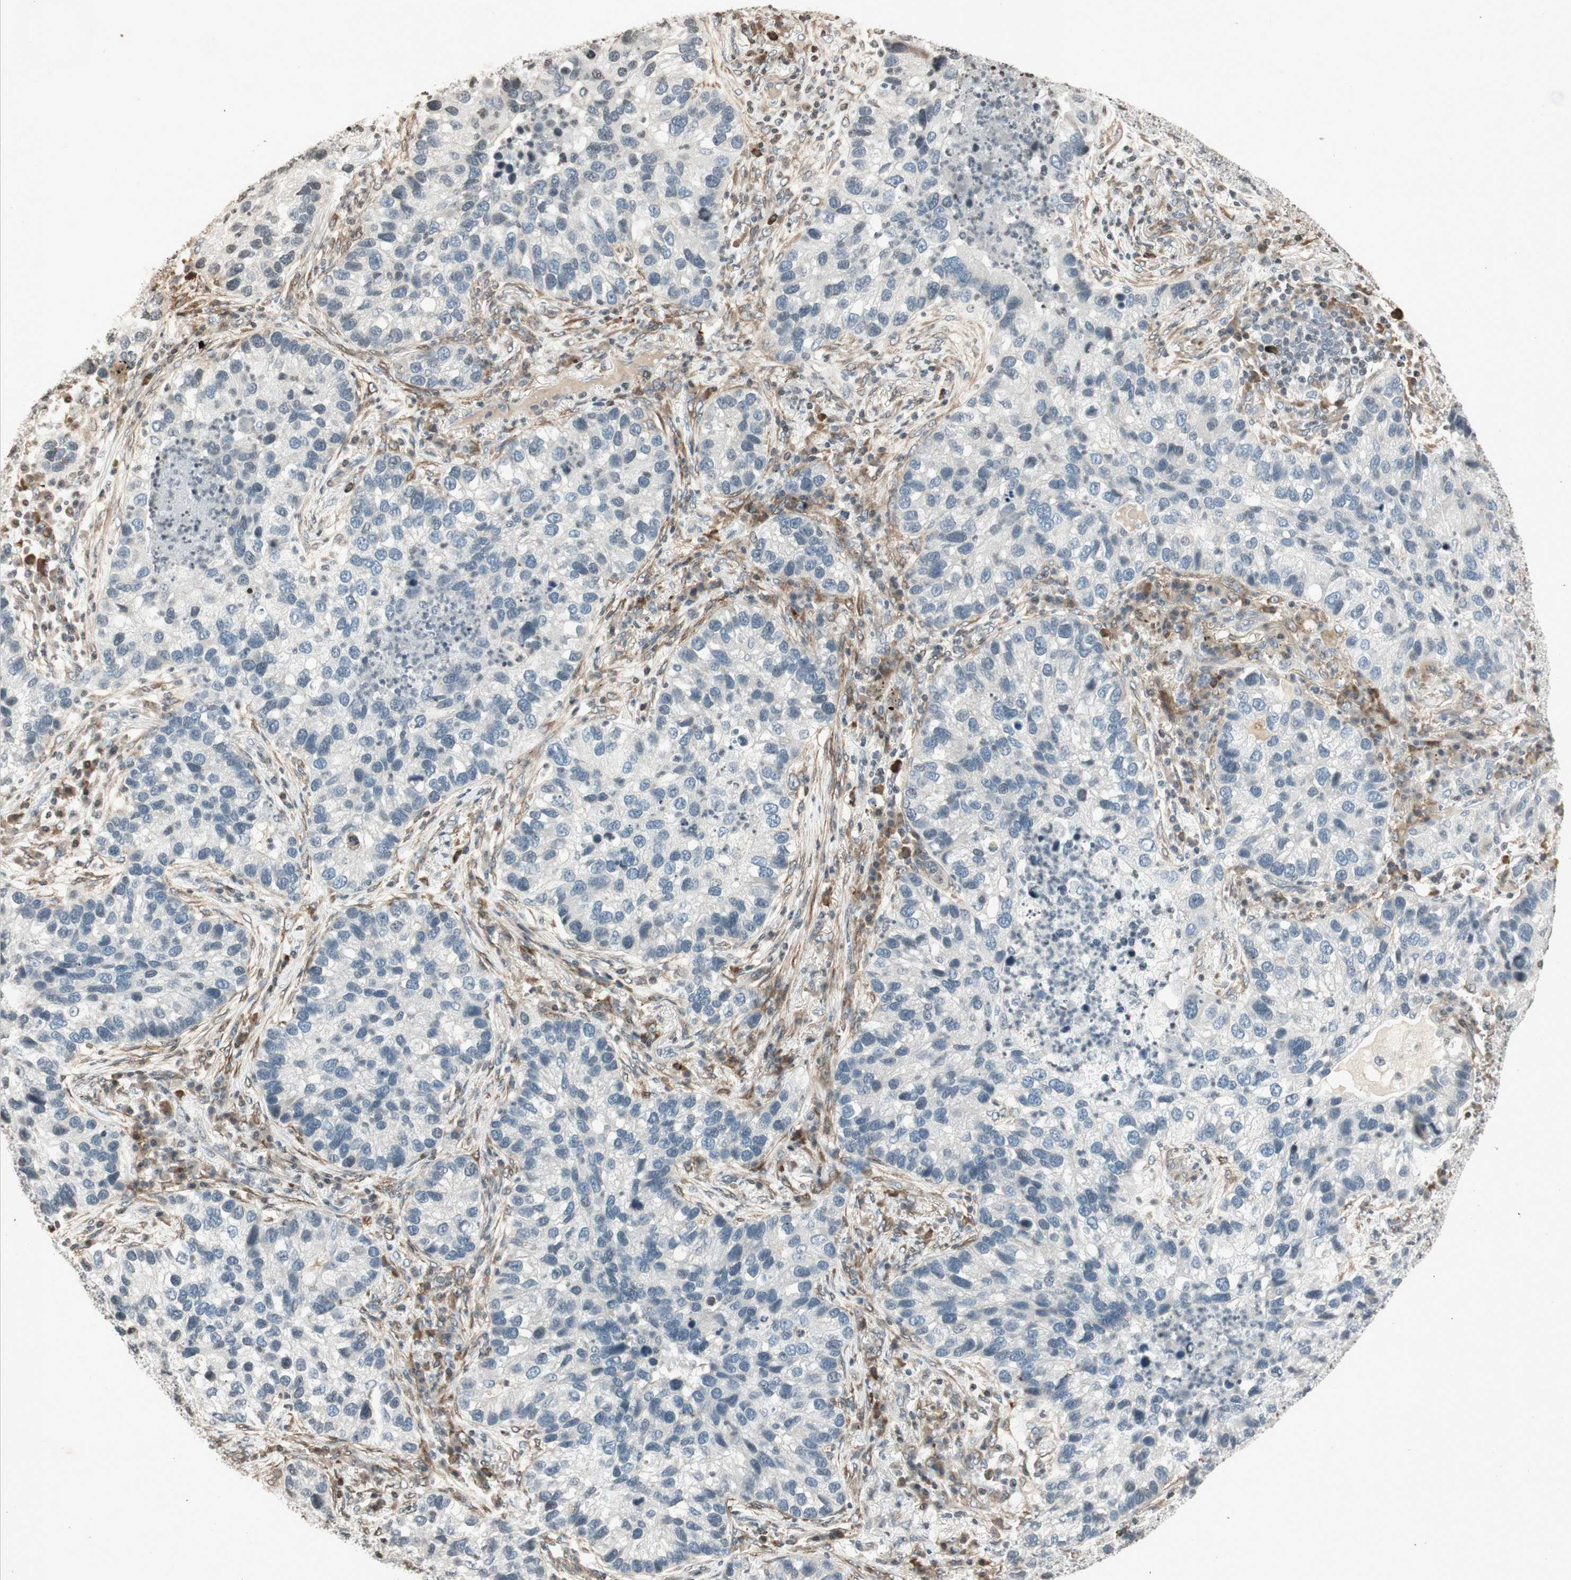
{"staining": {"intensity": "negative", "quantity": "none", "location": "none"}, "tissue": "lung cancer", "cell_type": "Tumor cells", "image_type": "cancer", "snomed": [{"axis": "morphology", "description": "Normal tissue, NOS"}, {"axis": "morphology", "description": "Adenocarcinoma, NOS"}, {"axis": "topography", "description": "Bronchus"}, {"axis": "topography", "description": "Lung"}], "caption": "Lung adenocarcinoma stained for a protein using IHC displays no expression tumor cells.", "gene": "PRKG1", "patient": {"sex": "male", "age": 54}}